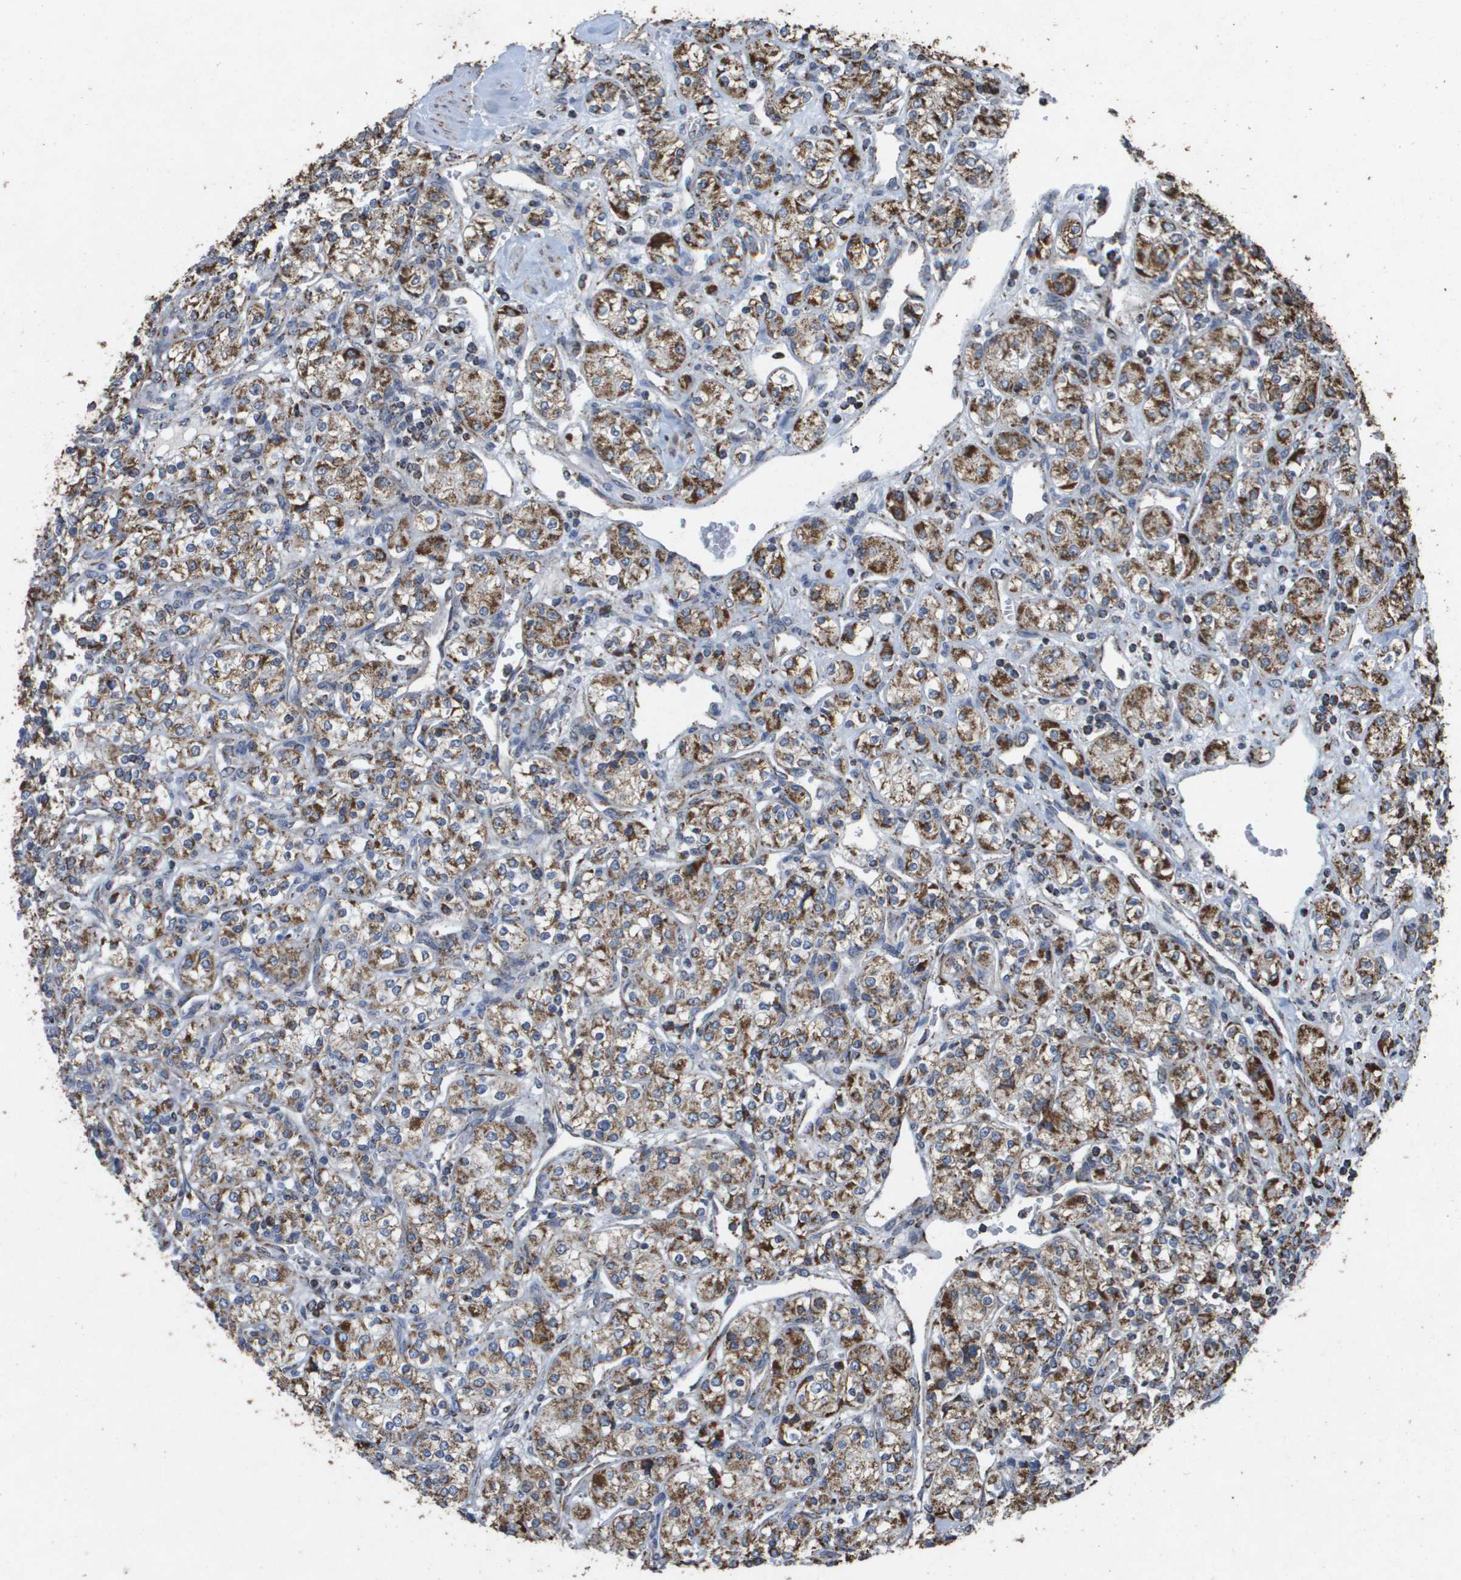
{"staining": {"intensity": "moderate", "quantity": ">75%", "location": "cytoplasmic/membranous"}, "tissue": "renal cancer", "cell_type": "Tumor cells", "image_type": "cancer", "snomed": [{"axis": "morphology", "description": "Adenocarcinoma, NOS"}, {"axis": "topography", "description": "Kidney"}], "caption": "Renal adenocarcinoma stained with a protein marker demonstrates moderate staining in tumor cells.", "gene": "HSPE1", "patient": {"sex": "male", "age": 77}}